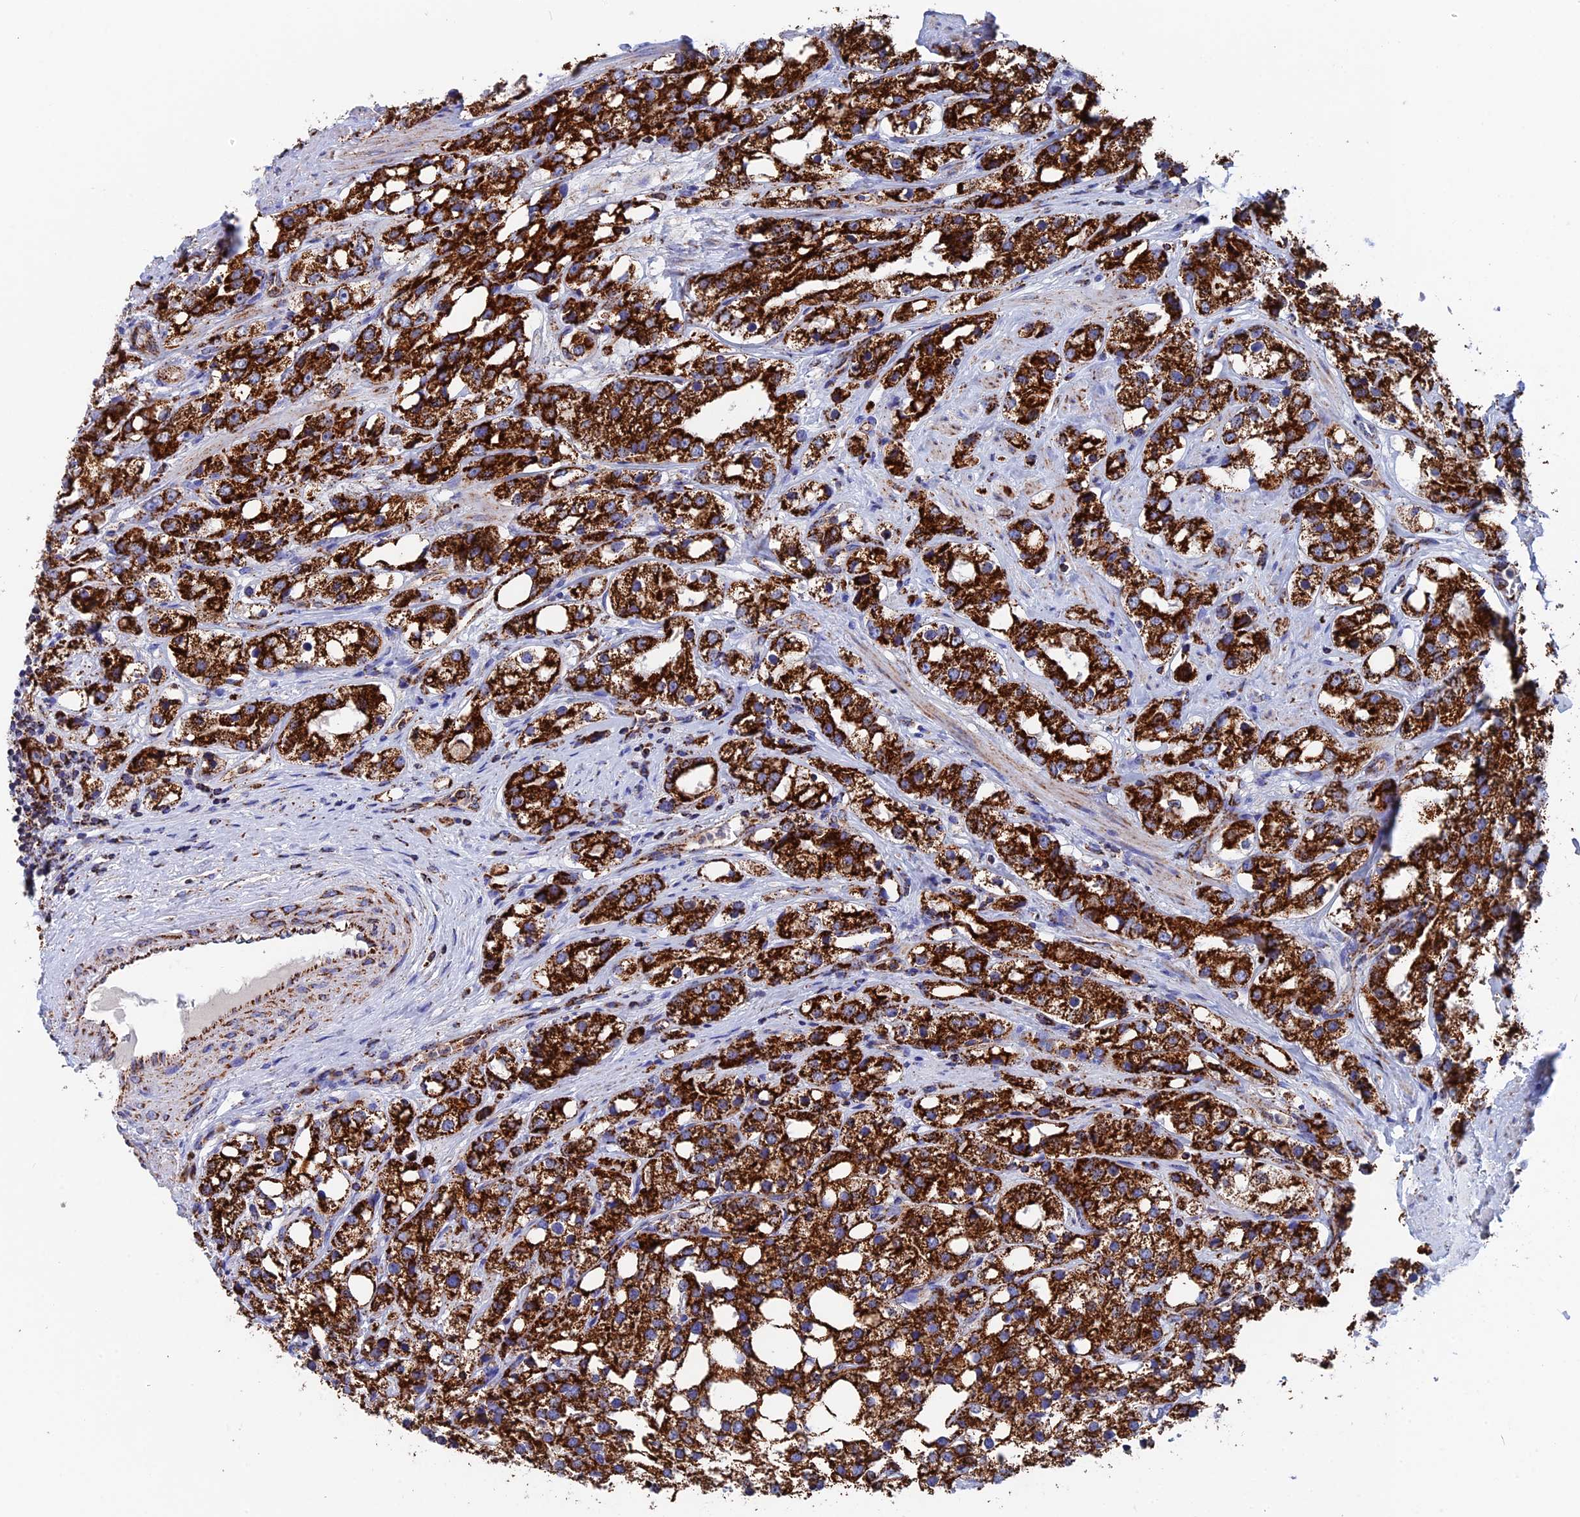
{"staining": {"intensity": "strong", "quantity": ">75%", "location": "cytoplasmic/membranous"}, "tissue": "prostate cancer", "cell_type": "Tumor cells", "image_type": "cancer", "snomed": [{"axis": "morphology", "description": "Adenocarcinoma, NOS"}, {"axis": "topography", "description": "Prostate"}], "caption": "Strong cytoplasmic/membranous positivity is identified in about >75% of tumor cells in prostate cancer (adenocarcinoma).", "gene": "WDR83", "patient": {"sex": "male", "age": 79}}